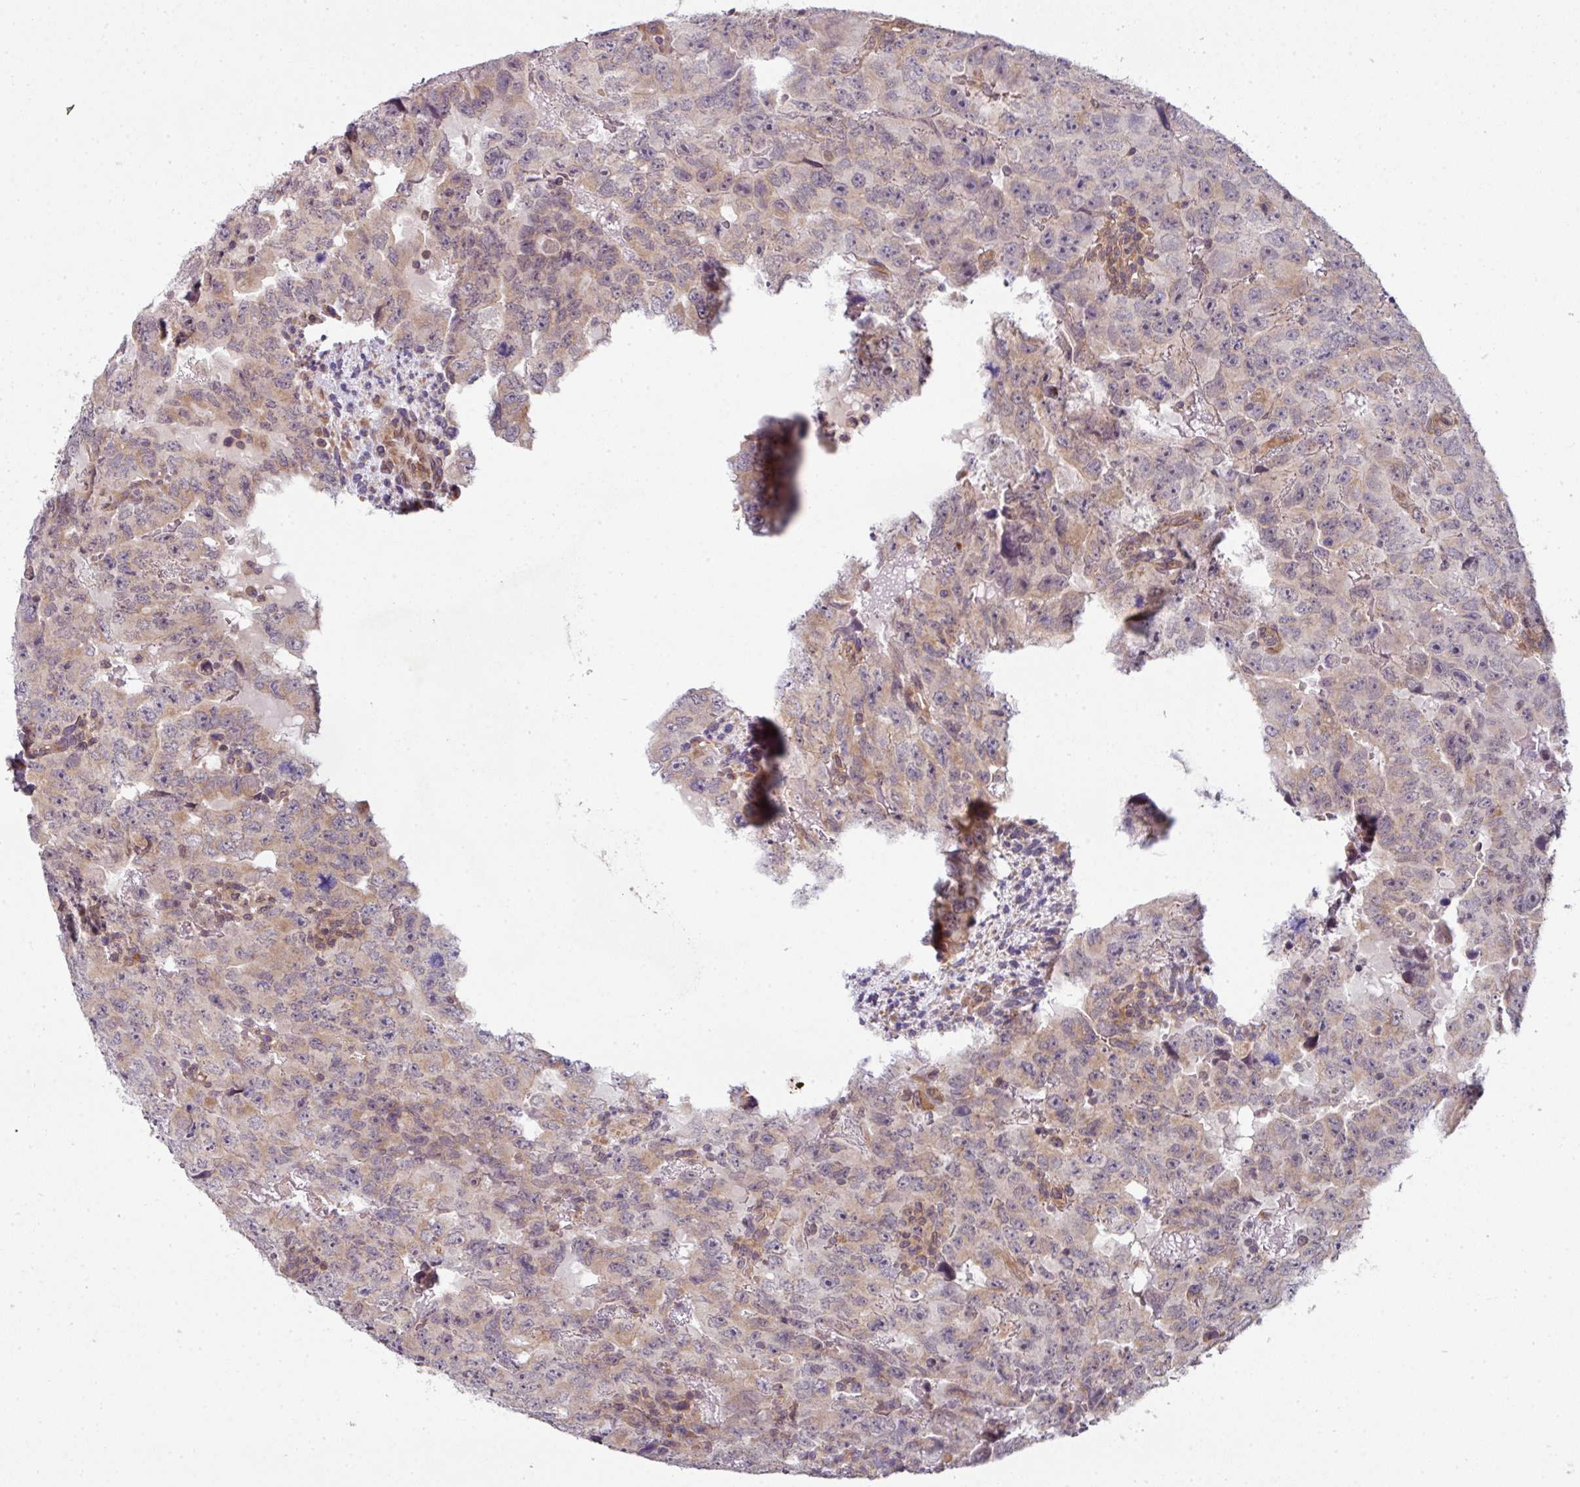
{"staining": {"intensity": "weak", "quantity": "25%-75%", "location": "cytoplasmic/membranous"}, "tissue": "testis cancer", "cell_type": "Tumor cells", "image_type": "cancer", "snomed": [{"axis": "morphology", "description": "Carcinoma, Embryonal, NOS"}, {"axis": "topography", "description": "Testis"}], "caption": "Immunohistochemical staining of human testis cancer shows weak cytoplasmic/membranous protein expression in approximately 25%-75% of tumor cells. (DAB = brown stain, brightfield microscopy at high magnification).", "gene": "CAMLG", "patient": {"sex": "male", "age": 24}}